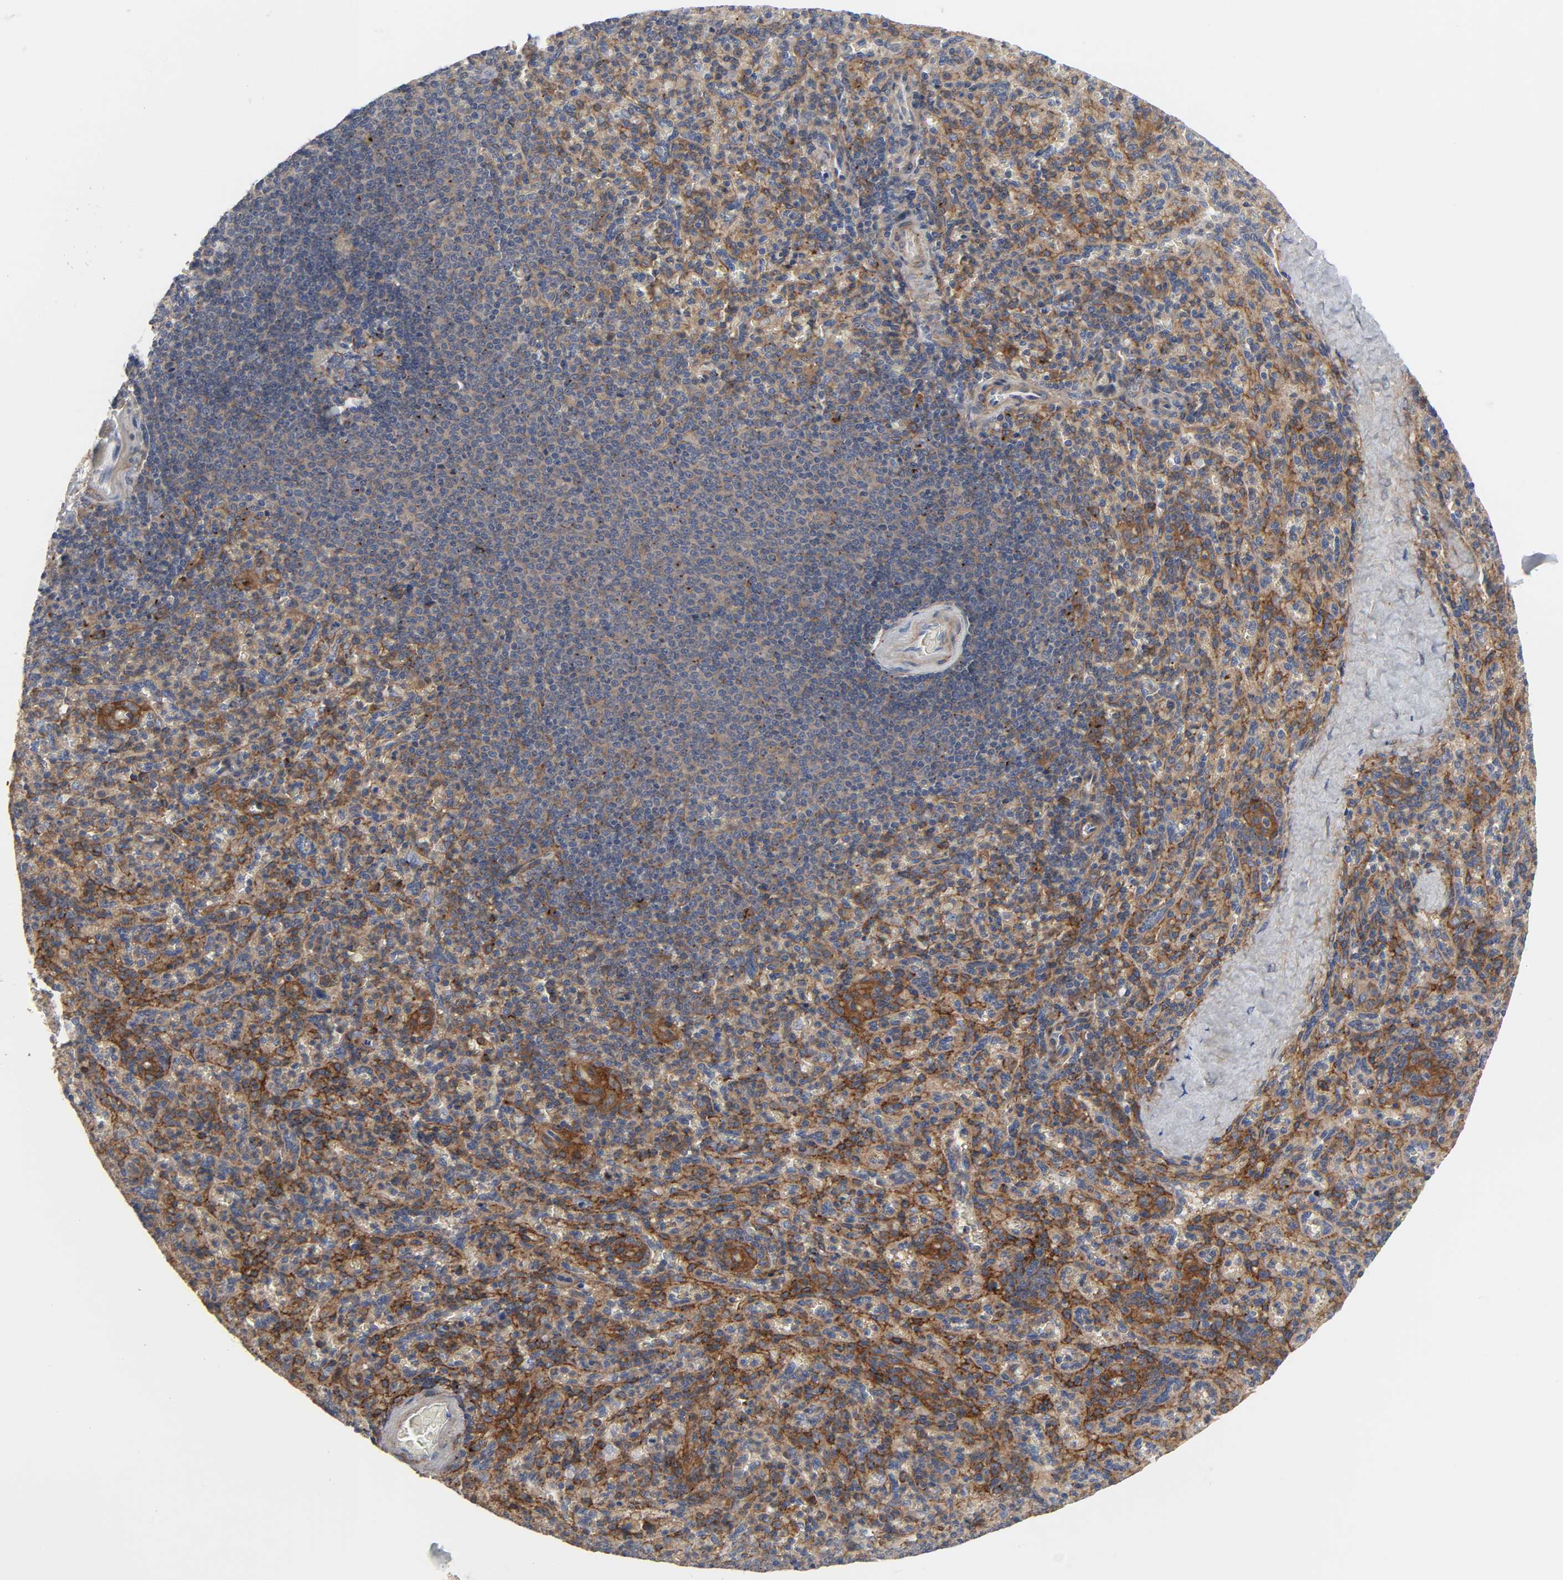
{"staining": {"intensity": "moderate", "quantity": ">75%", "location": "cytoplasmic/membranous"}, "tissue": "spleen", "cell_type": "Cells in red pulp", "image_type": "normal", "snomed": [{"axis": "morphology", "description": "Normal tissue, NOS"}, {"axis": "topography", "description": "Spleen"}], "caption": "Cells in red pulp show medium levels of moderate cytoplasmic/membranous expression in about >75% of cells in unremarkable spleen.", "gene": "ARHGAP1", "patient": {"sex": "male", "age": 36}}